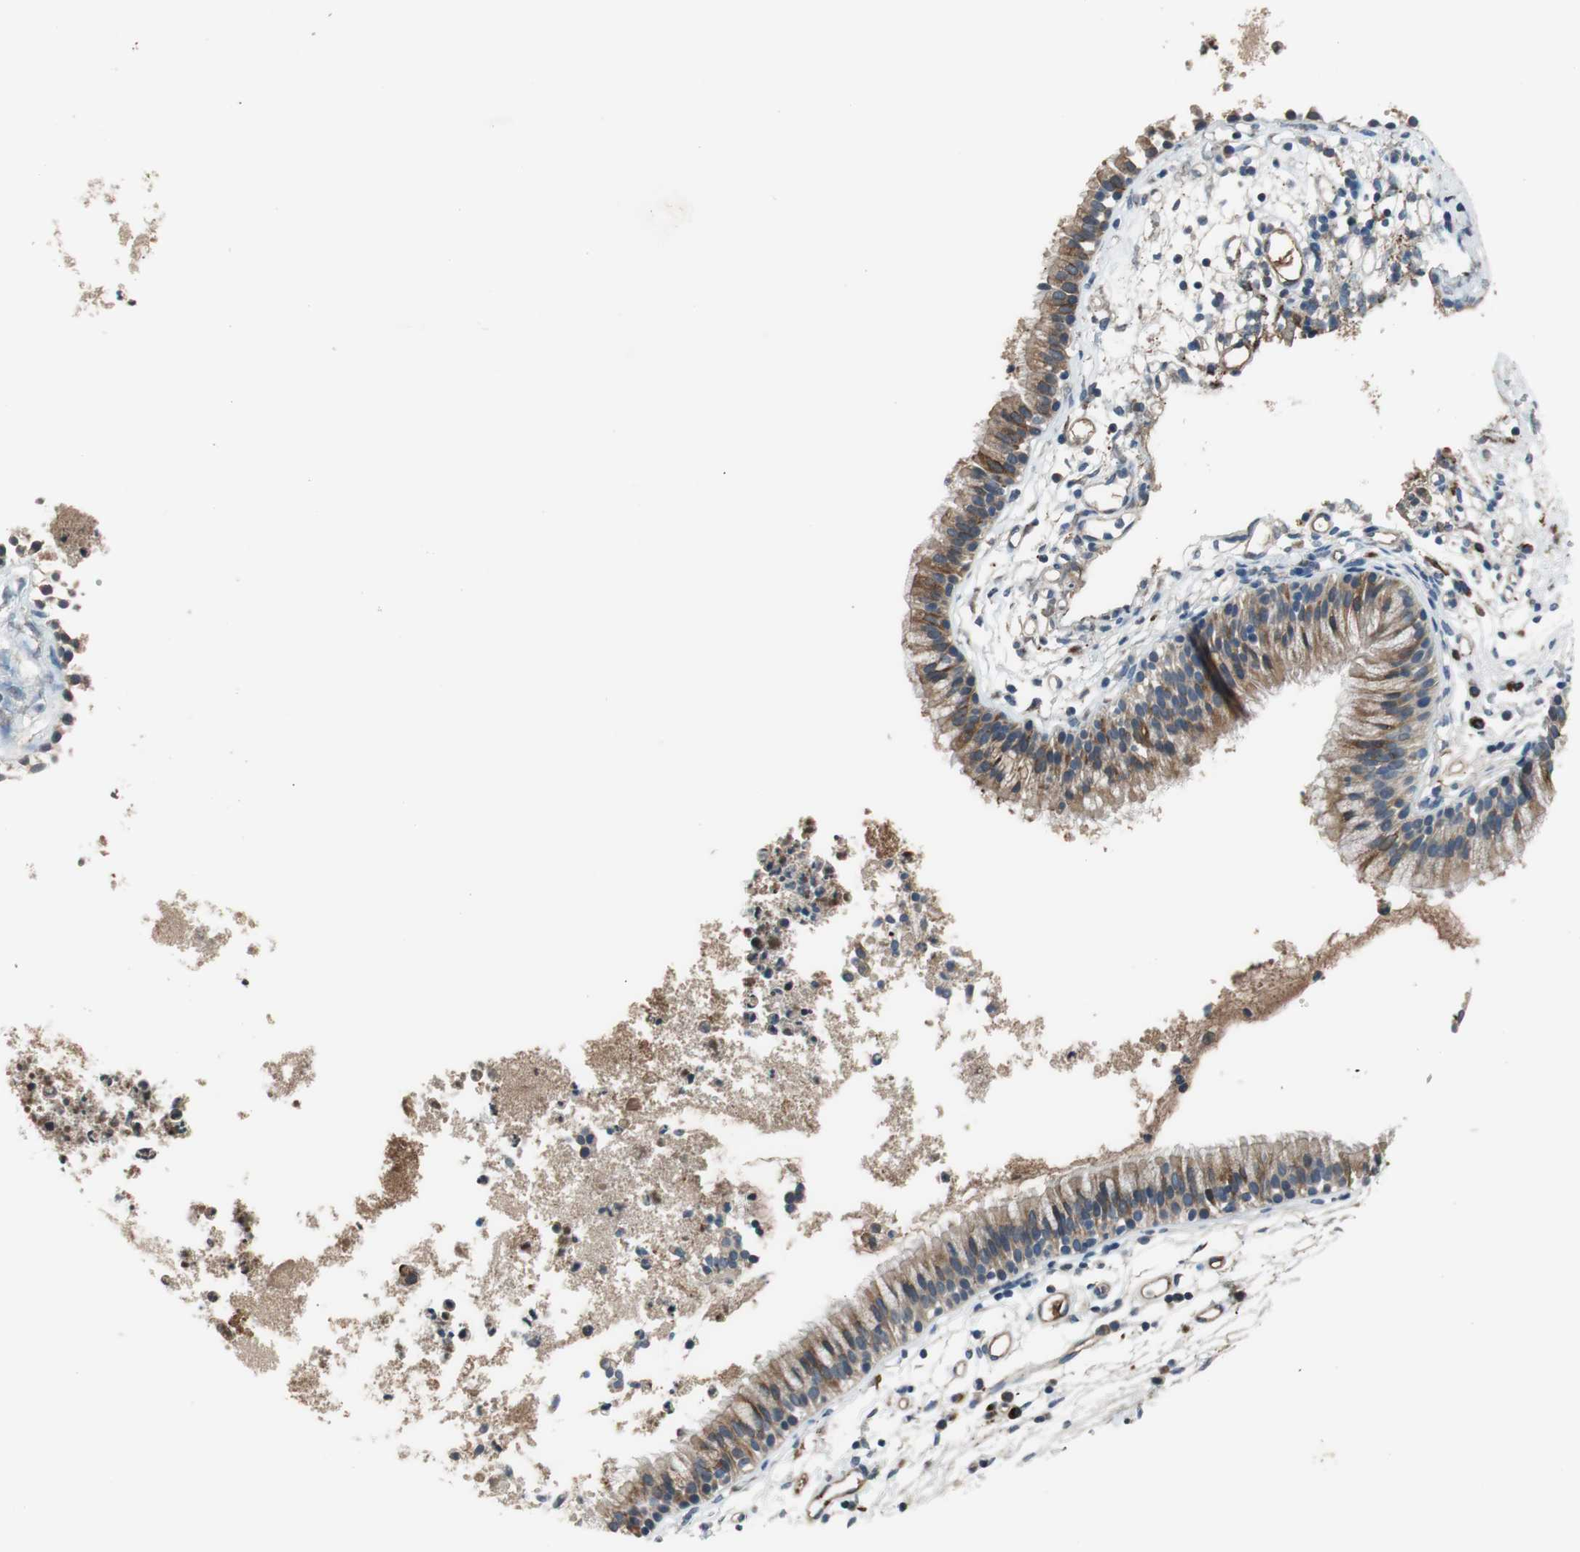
{"staining": {"intensity": "moderate", "quantity": ">75%", "location": "cytoplasmic/membranous"}, "tissue": "nasopharynx", "cell_type": "Respiratory epithelial cells", "image_type": "normal", "snomed": [{"axis": "morphology", "description": "Normal tissue, NOS"}, {"axis": "topography", "description": "Nasopharynx"}], "caption": "This histopathology image reveals immunohistochemistry staining of normal nasopharynx, with medium moderate cytoplasmic/membranous expression in about >75% of respiratory epithelial cells.", "gene": "C4A", "patient": {"sex": "male", "age": 21}}